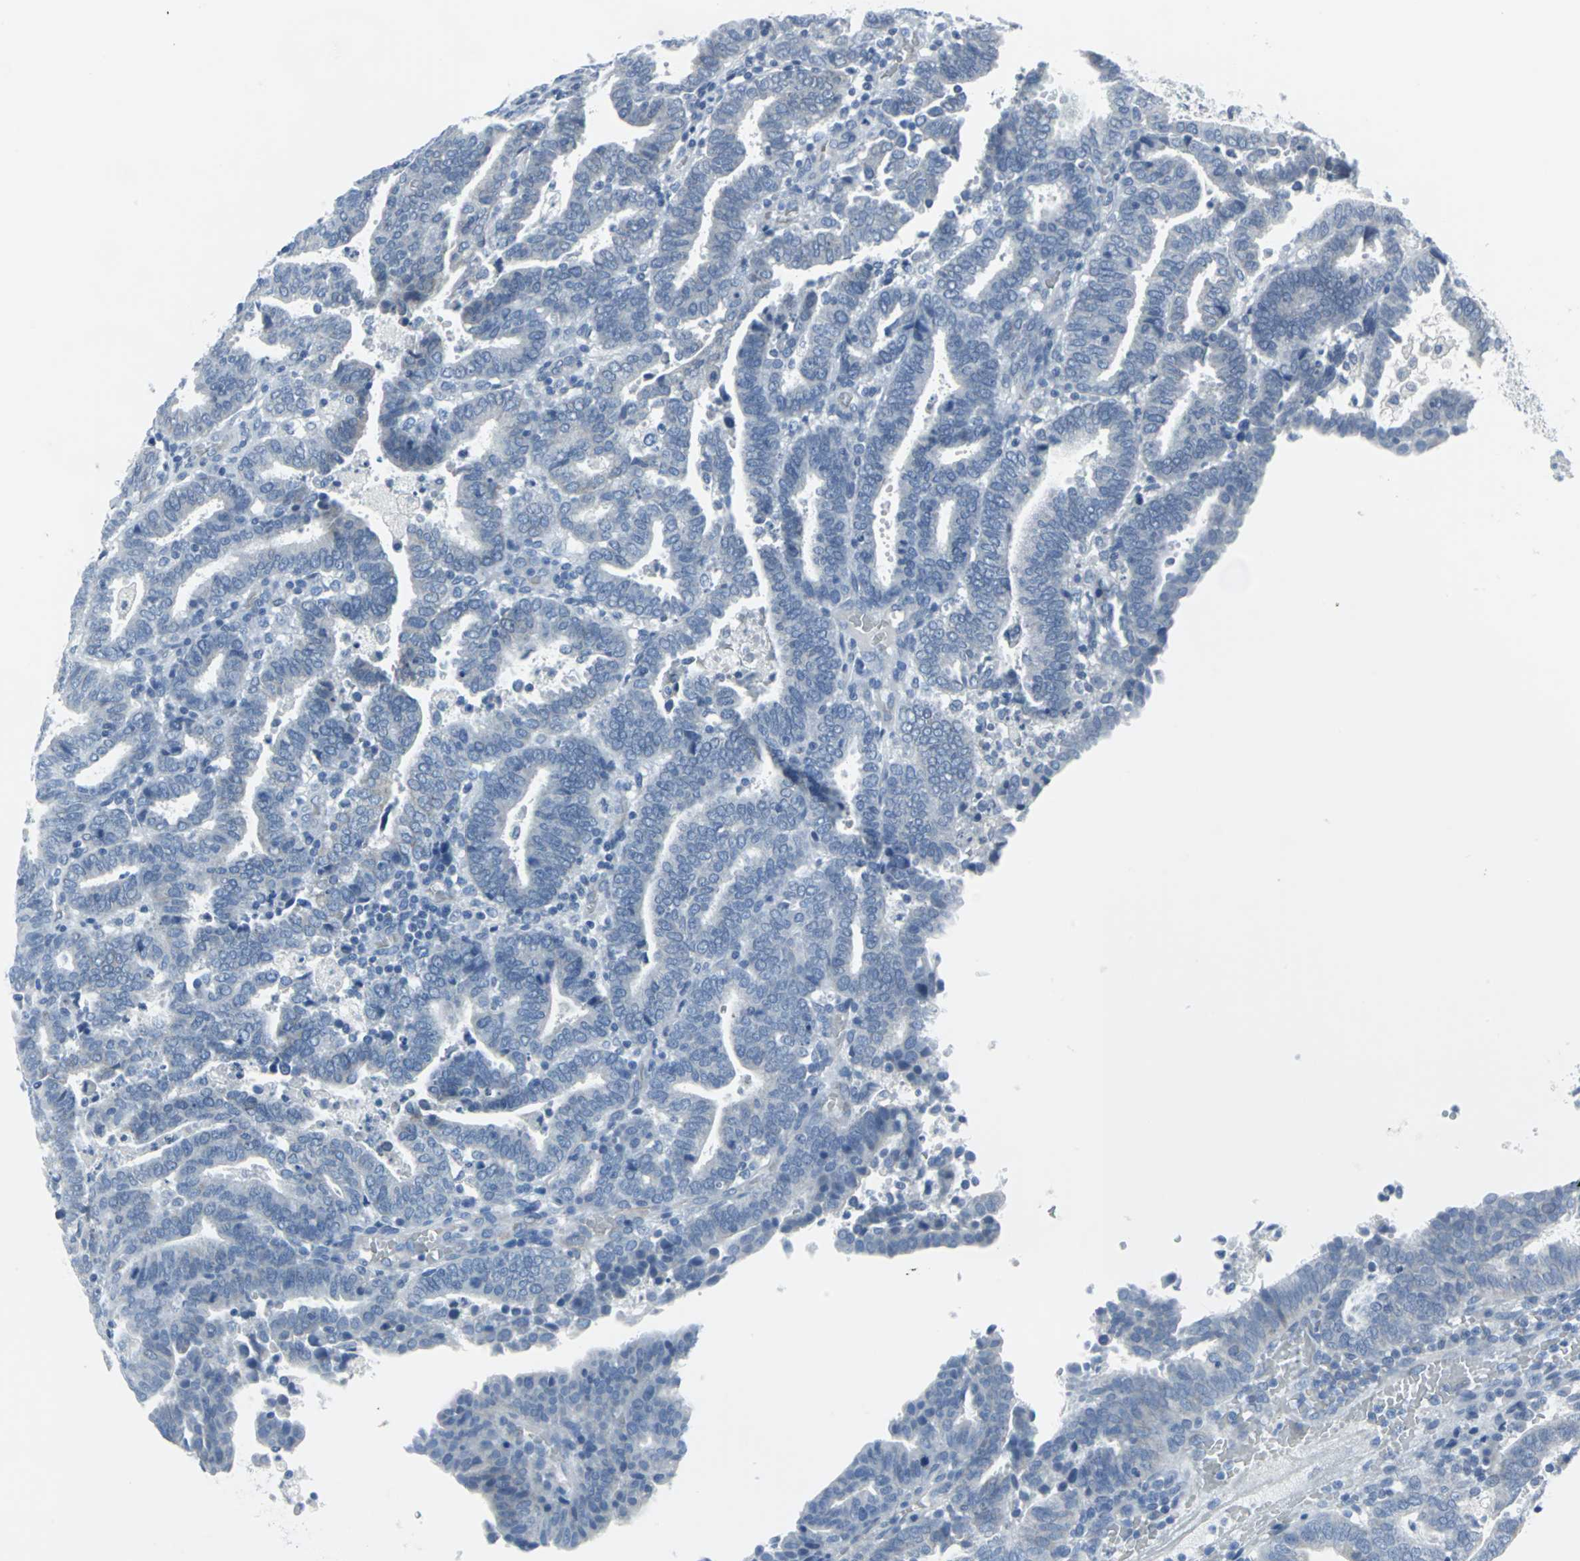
{"staining": {"intensity": "negative", "quantity": "none", "location": "none"}, "tissue": "endometrial cancer", "cell_type": "Tumor cells", "image_type": "cancer", "snomed": [{"axis": "morphology", "description": "Adenocarcinoma, NOS"}, {"axis": "topography", "description": "Uterus"}], "caption": "Immunohistochemistry (IHC) of endometrial adenocarcinoma reveals no positivity in tumor cells.", "gene": "CYB5A", "patient": {"sex": "female", "age": 83}}